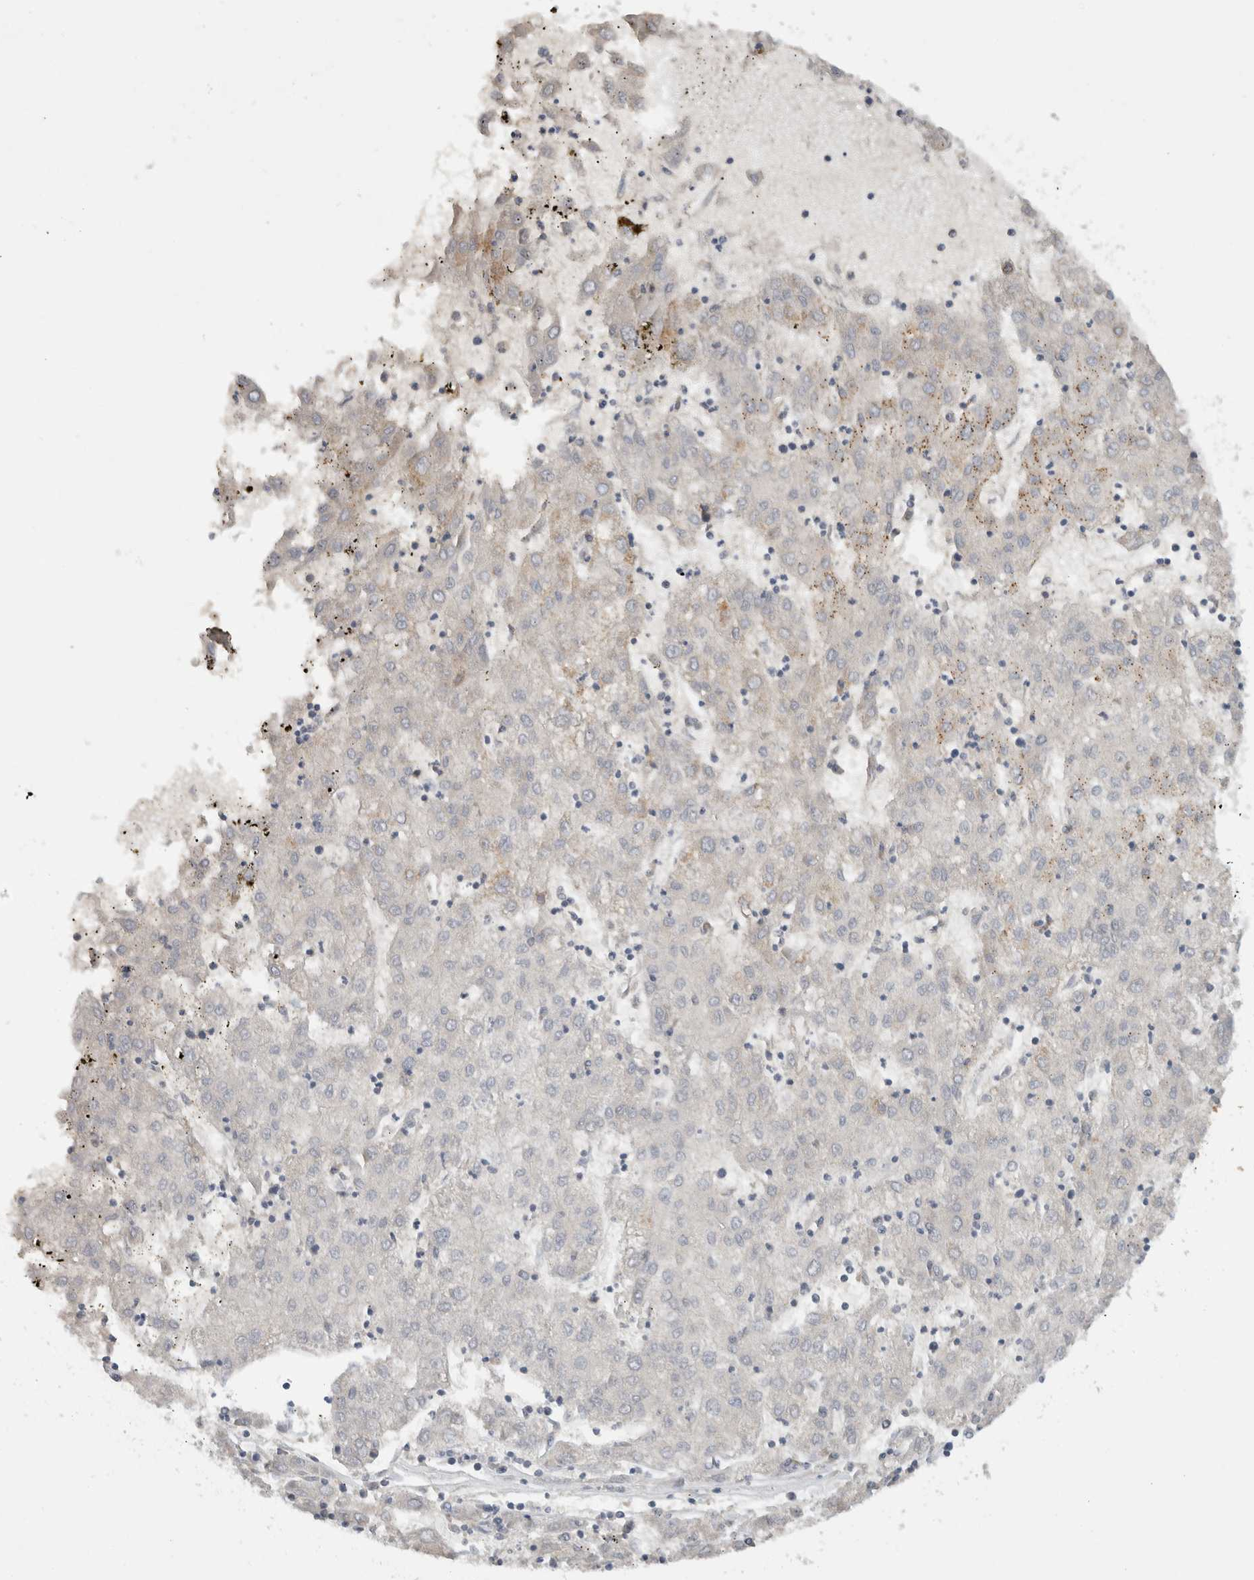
{"staining": {"intensity": "negative", "quantity": "none", "location": "none"}, "tissue": "liver cancer", "cell_type": "Tumor cells", "image_type": "cancer", "snomed": [{"axis": "morphology", "description": "Carcinoma, Hepatocellular, NOS"}, {"axis": "topography", "description": "Liver"}], "caption": "DAB (3,3'-diaminobenzidine) immunohistochemical staining of hepatocellular carcinoma (liver) displays no significant expression in tumor cells.", "gene": "AMPD1", "patient": {"sex": "male", "age": 72}}